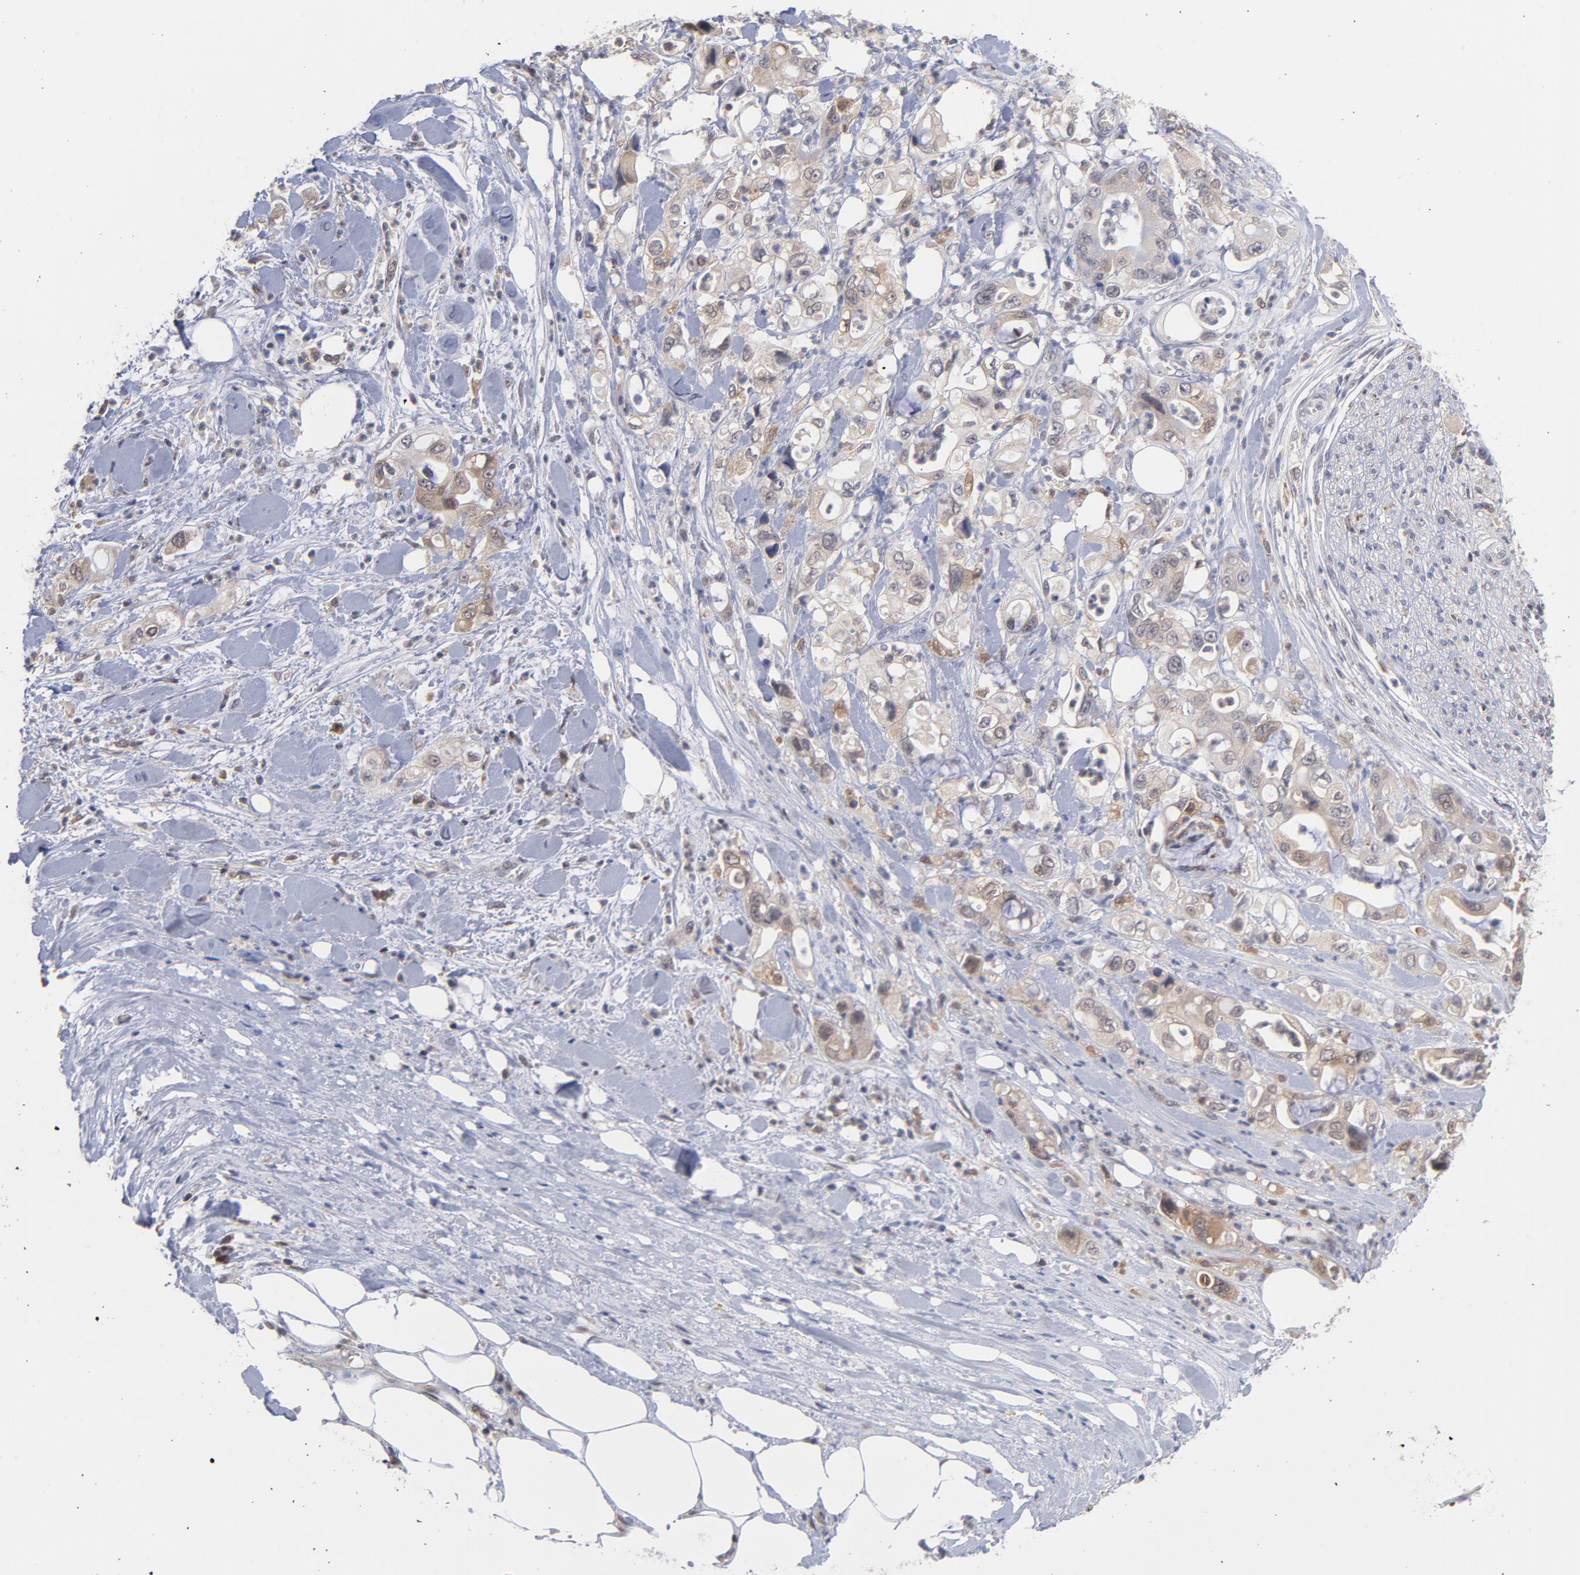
{"staining": {"intensity": "weak", "quantity": "<25%", "location": "cytoplasmic/membranous"}, "tissue": "pancreatic cancer", "cell_type": "Tumor cells", "image_type": "cancer", "snomed": [{"axis": "morphology", "description": "Adenocarcinoma, NOS"}, {"axis": "topography", "description": "Pancreas"}], "caption": "Pancreatic cancer was stained to show a protein in brown. There is no significant positivity in tumor cells.", "gene": "OAS1", "patient": {"sex": "male", "age": 70}}